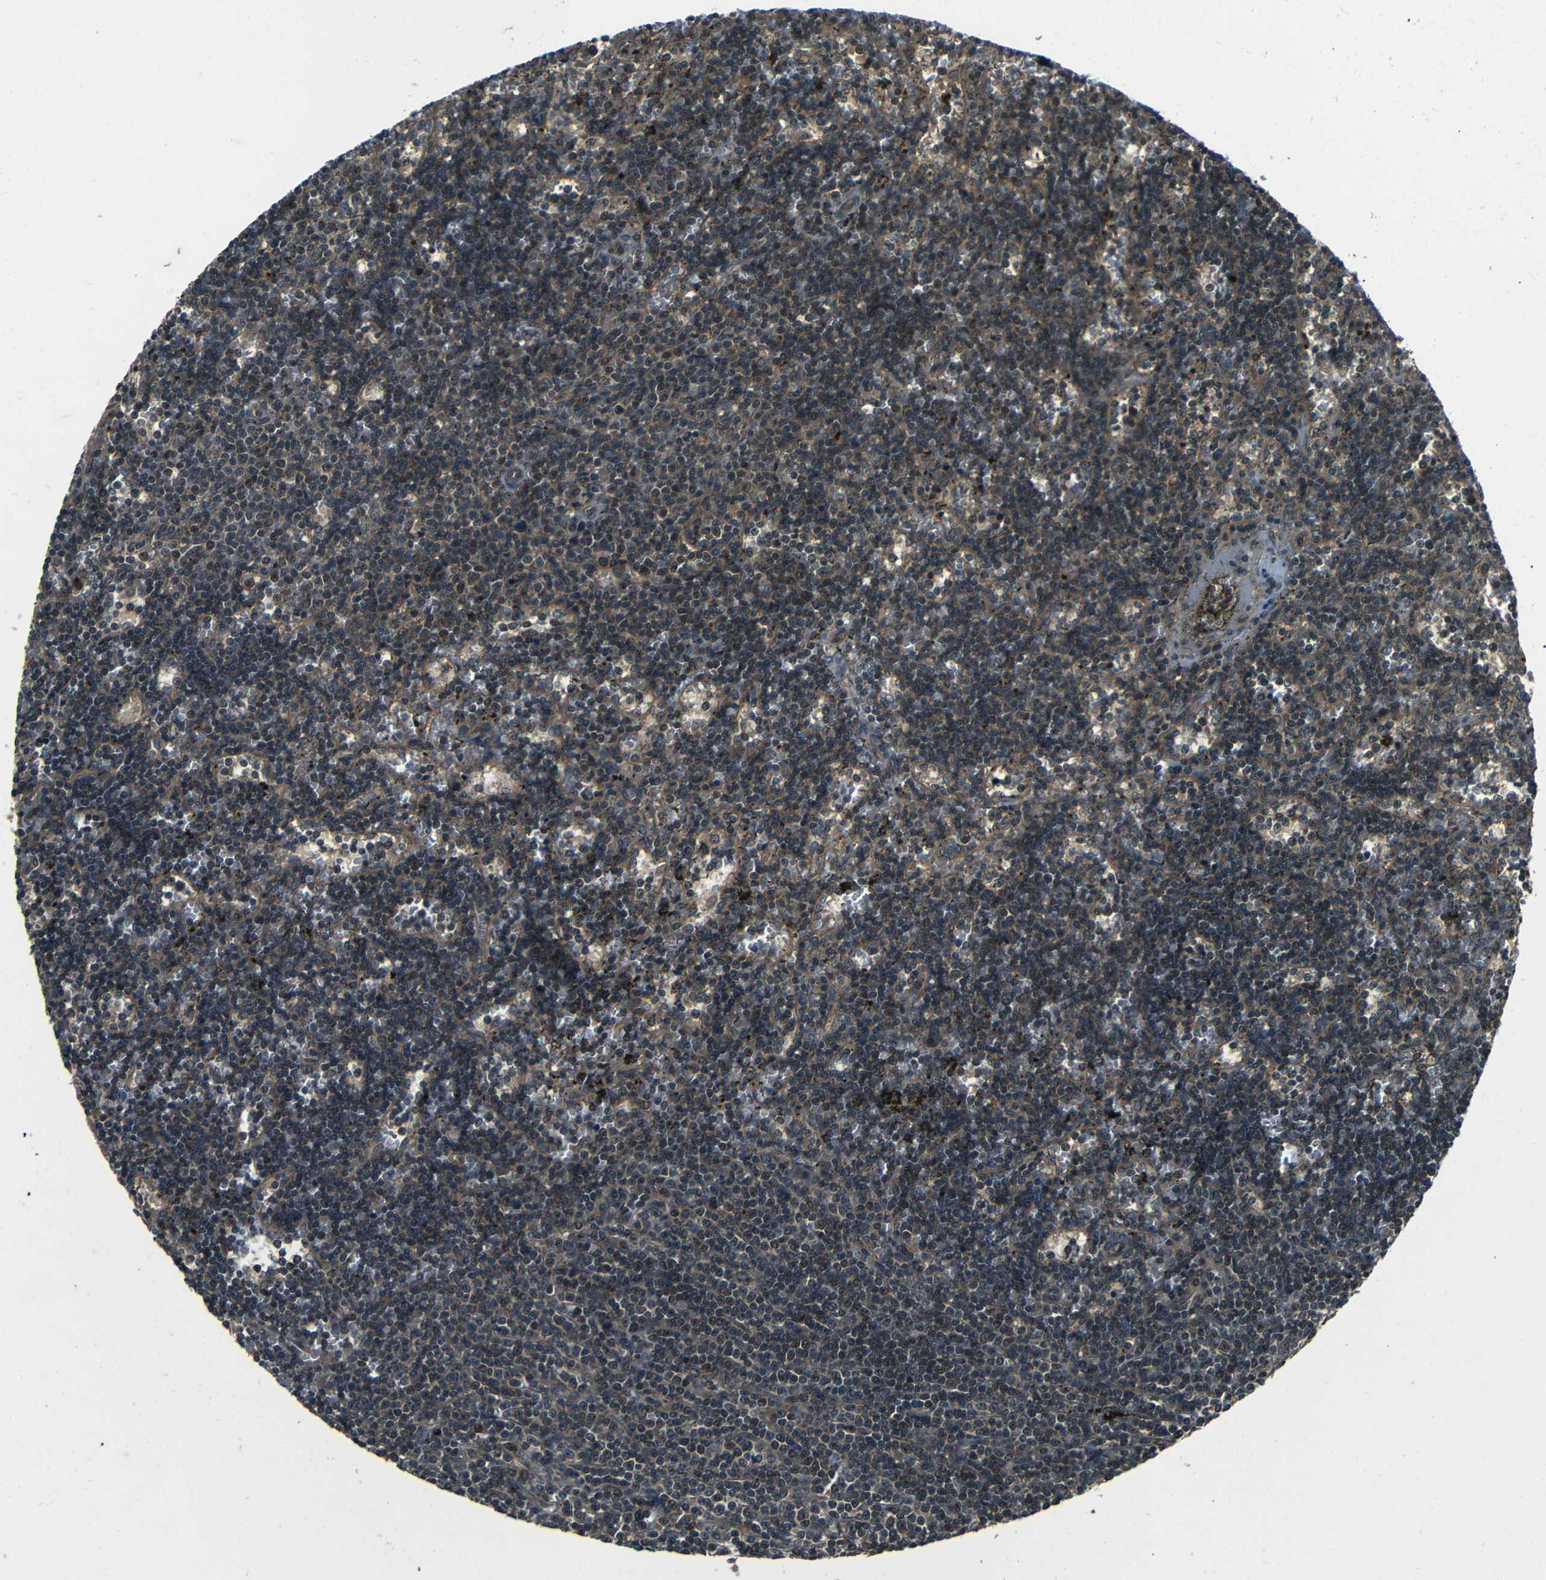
{"staining": {"intensity": "weak", "quantity": "25%-75%", "location": "cytoplasmic/membranous,nuclear"}, "tissue": "lymphoma", "cell_type": "Tumor cells", "image_type": "cancer", "snomed": [{"axis": "morphology", "description": "Malignant lymphoma, non-Hodgkin's type, Low grade"}, {"axis": "topography", "description": "Spleen"}], "caption": "Approximately 25%-75% of tumor cells in human lymphoma reveal weak cytoplasmic/membranous and nuclear protein positivity as visualized by brown immunohistochemical staining.", "gene": "PLK2", "patient": {"sex": "male", "age": 60}}